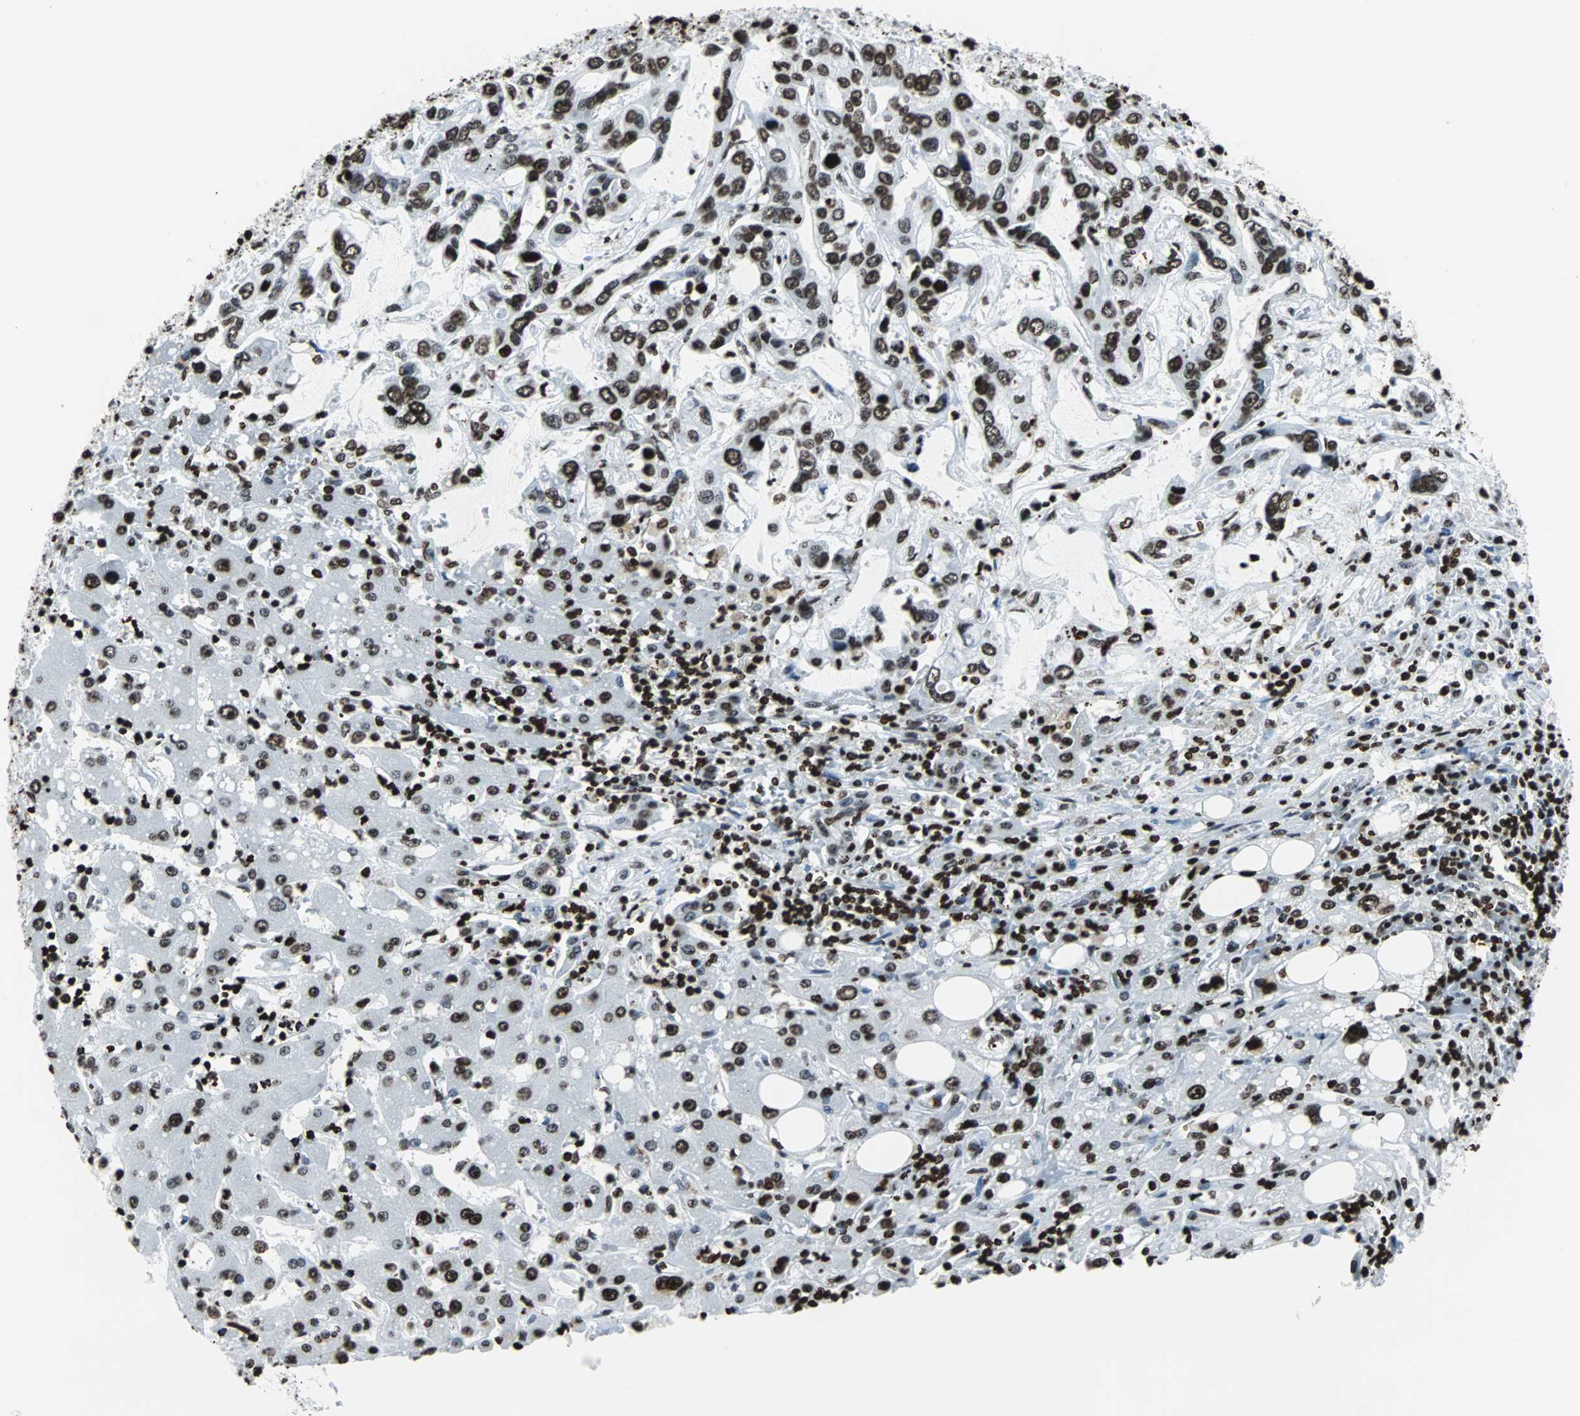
{"staining": {"intensity": "strong", "quantity": ">75%", "location": "nuclear"}, "tissue": "liver cancer", "cell_type": "Tumor cells", "image_type": "cancer", "snomed": [{"axis": "morphology", "description": "Cholangiocarcinoma"}, {"axis": "topography", "description": "Liver"}], "caption": "This is a histology image of immunohistochemistry staining of liver cancer (cholangiocarcinoma), which shows strong expression in the nuclear of tumor cells.", "gene": "H2BC18", "patient": {"sex": "female", "age": 65}}